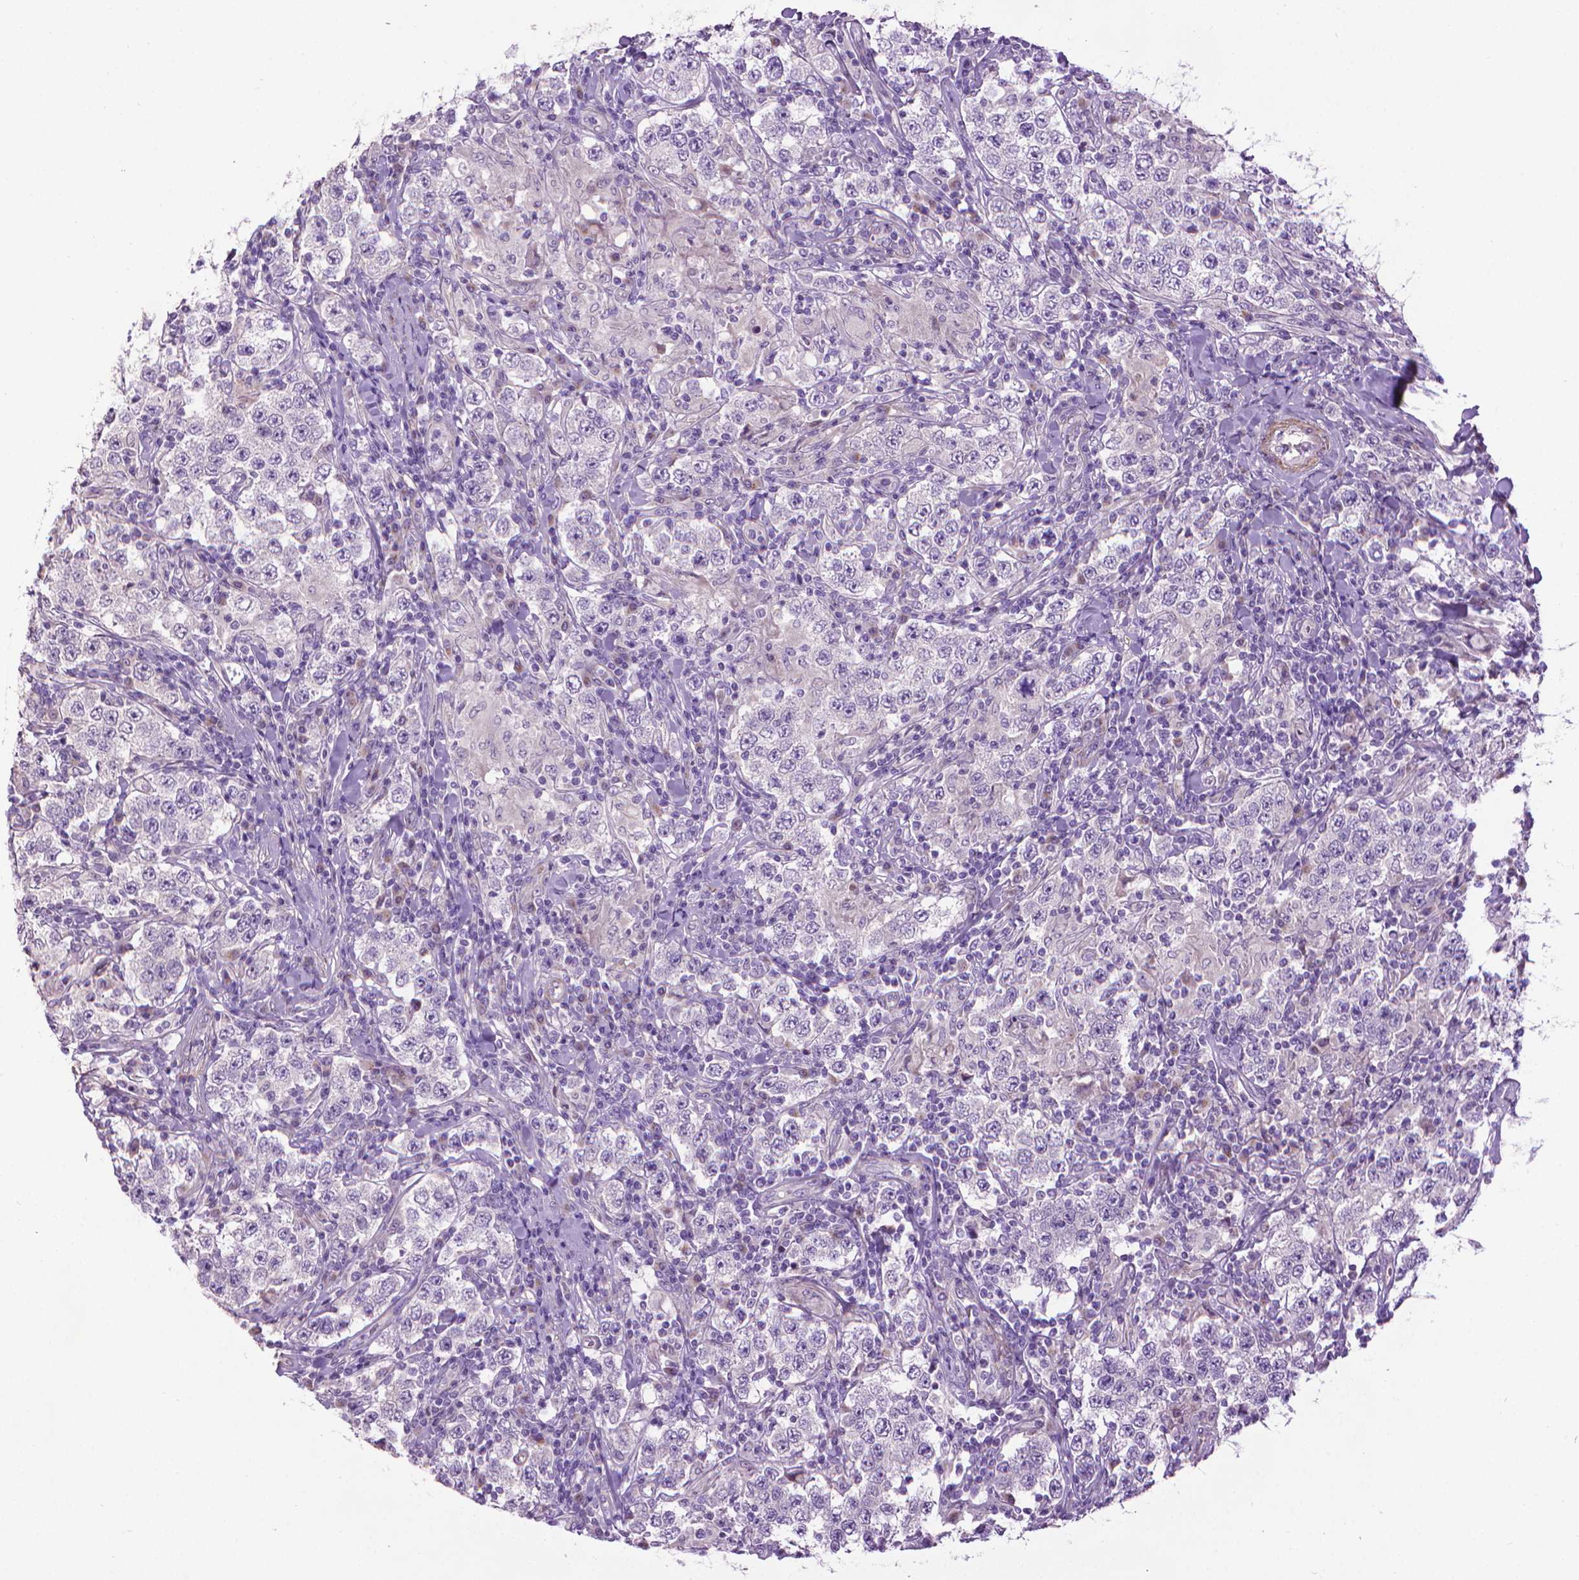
{"staining": {"intensity": "negative", "quantity": "none", "location": "none"}, "tissue": "testis cancer", "cell_type": "Tumor cells", "image_type": "cancer", "snomed": [{"axis": "morphology", "description": "Seminoma, NOS"}, {"axis": "morphology", "description": "Carcinoma, Embryonal, NOS"}, {"axis": "topography", "description": "Testis"}], "caption": "A histopathology image of testis cancer stained for a protein exhibits no brown staining in tumor cells.", "gene": "AQP10", "patient": {"sex": "male", "age": 41}}